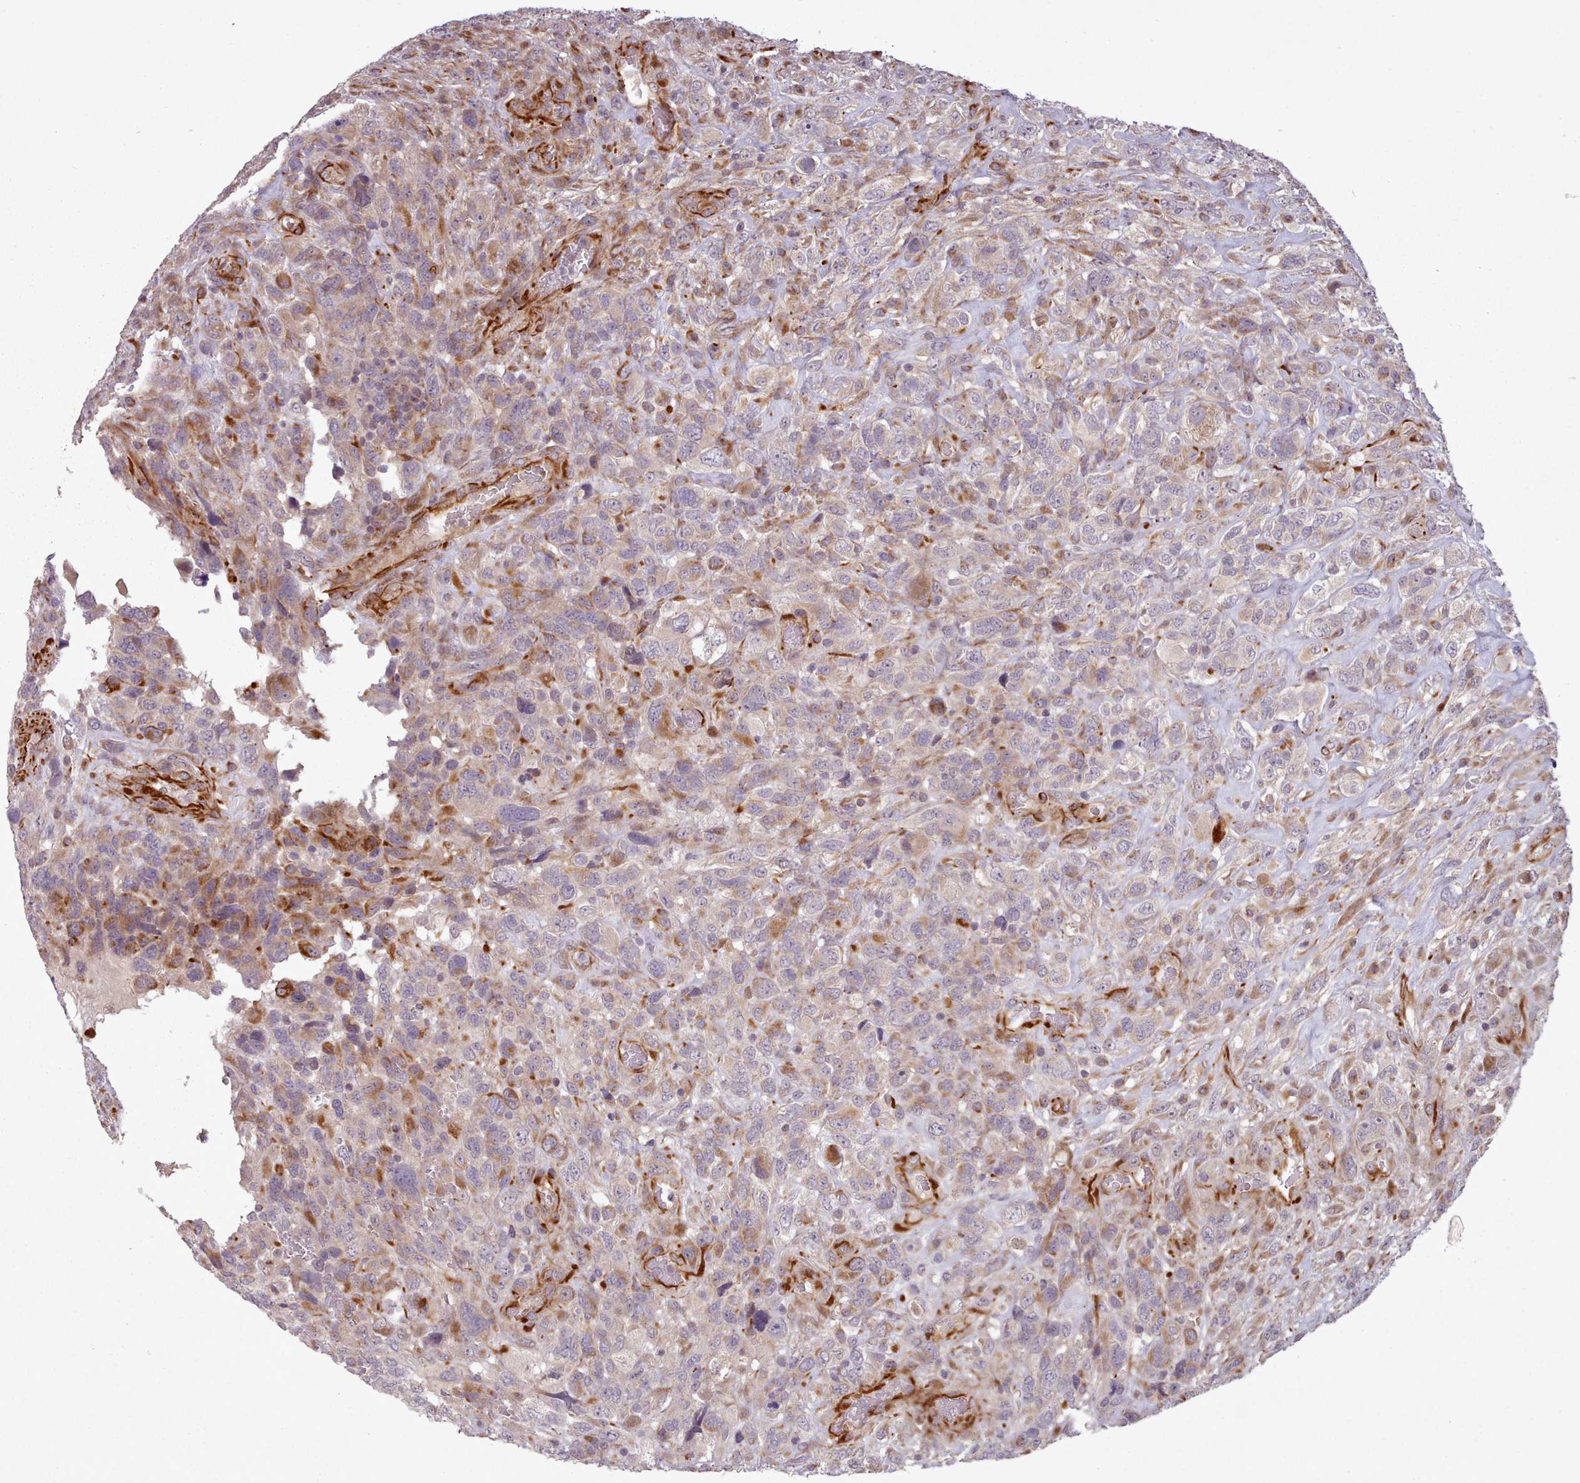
{"staining": {"intensity": "moderate", "quantity": "<25%", "location": "cytoplasmic/membranous"}, "tissue": "glioma", "cell_type": "Tumor cells", "image_type": "cancer", "snomed": [{"axis": "morphology", "description": "Glioma, malignant, High grade"}, {"axis": "topography", "description": "Brain"}], "caption": "IHC staining of malignant glioma (high-grade), which shows low levels of moderate cytoplasmic/membranous positivity in about <25% of tumor cells indicating moderate cytoplasmic/membranous protein positivity. The staining was performed using DAB (3,3'-diaminobenzidine) (brown) for protein detection and nuclei were counterstained in hematoxylin (blue).", "gene": "GBGT1", "patient": {"sex": "male", "age": 61}}